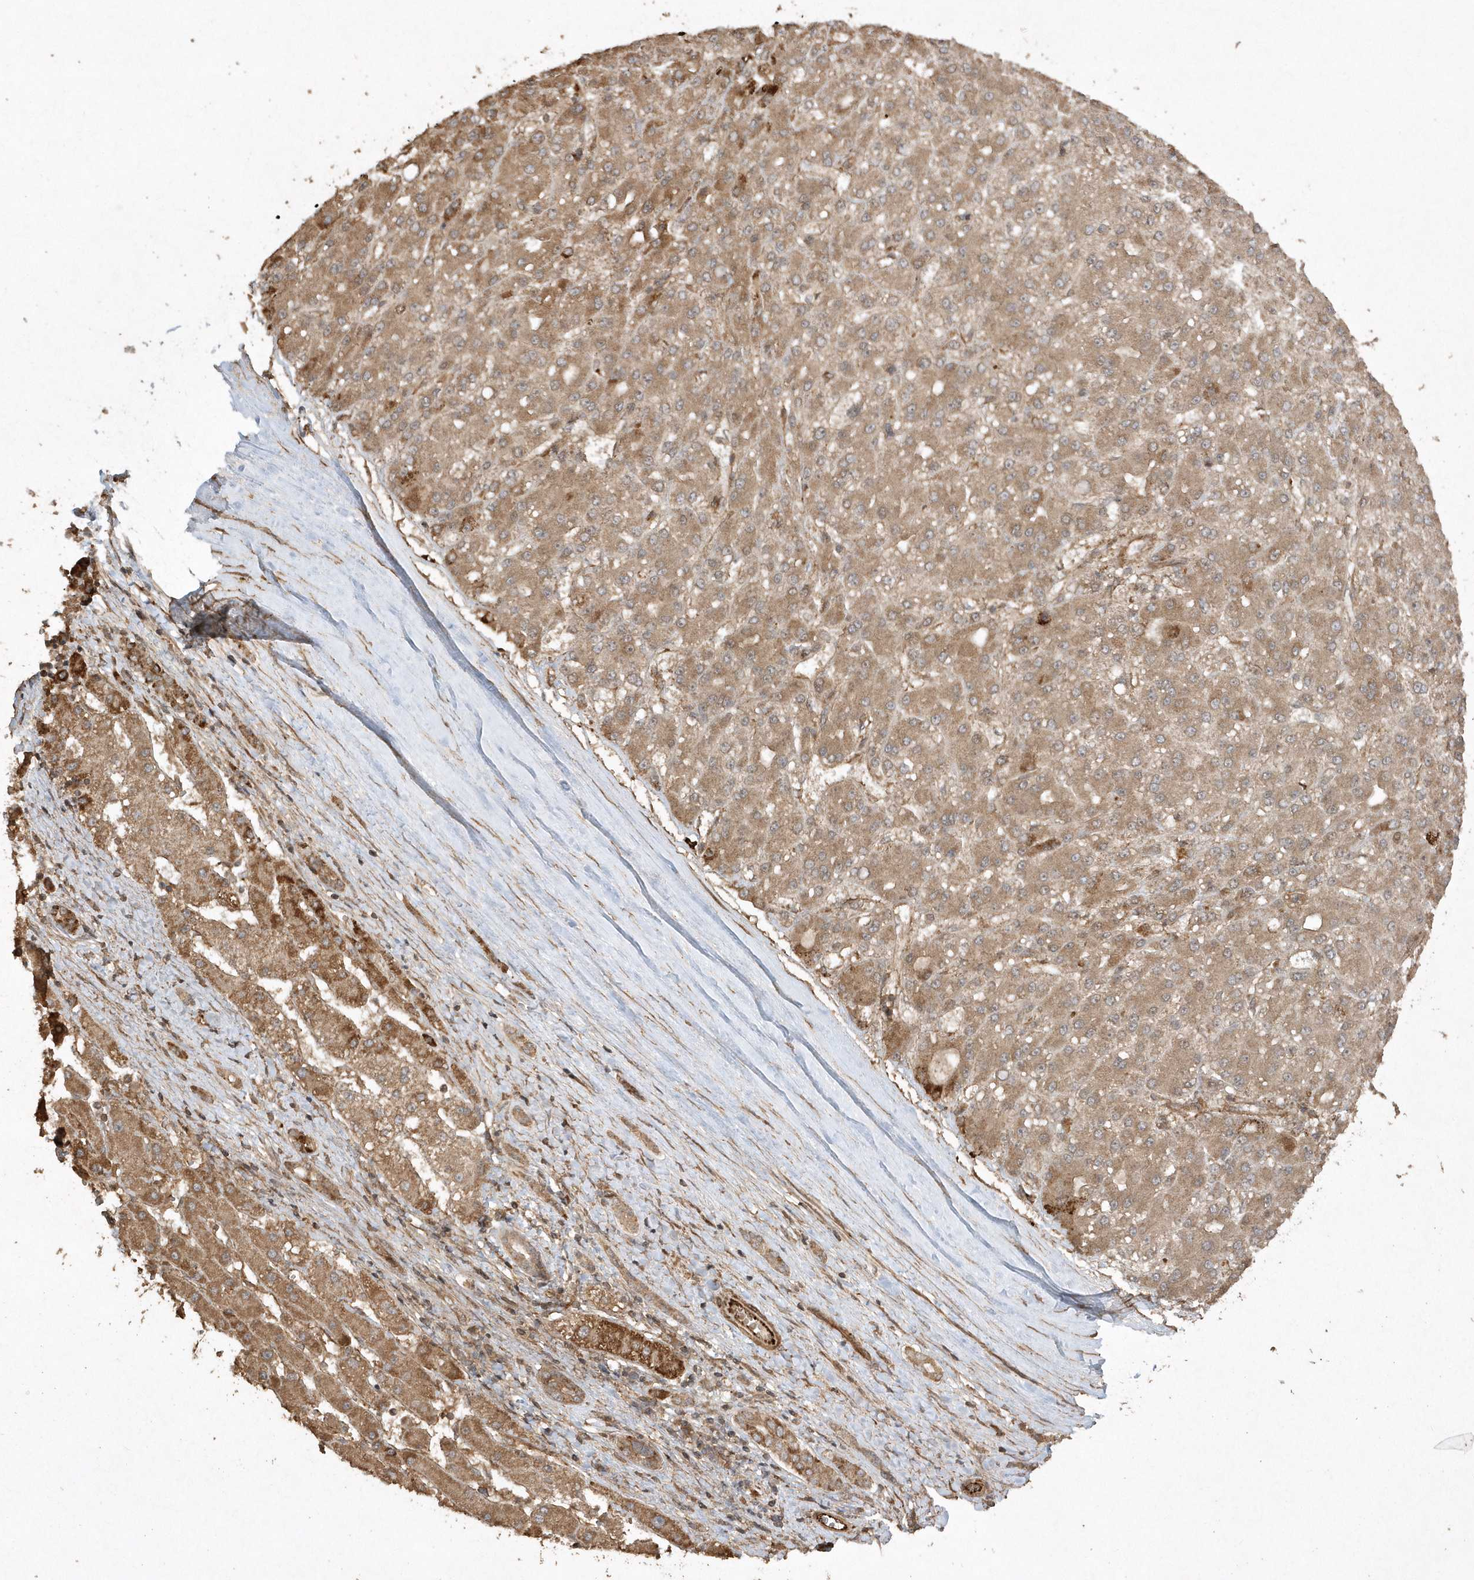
{"staining": {"intensity": "moderate", "quantity": ">75%", "location": "cytoplasmic/membranous"}, "tissue": "liver cancer", "cell_type": "Tumor cells", "image_type": "cancer", "snomed": [{"axis": "morphology", "description": "Carcinoma, Hepatocellular, NOS"}, {"axis": "topography", "description": "Liver"}], "caption": "Liver hepatocellular carcinoma tissue displays moderate cytoplasmic/membranous positivity in about >75% of tumor cells, visualized by immunohistochemistry.", "gene": "AVPI1", "patient": {"sex": "male", "age": 67}}